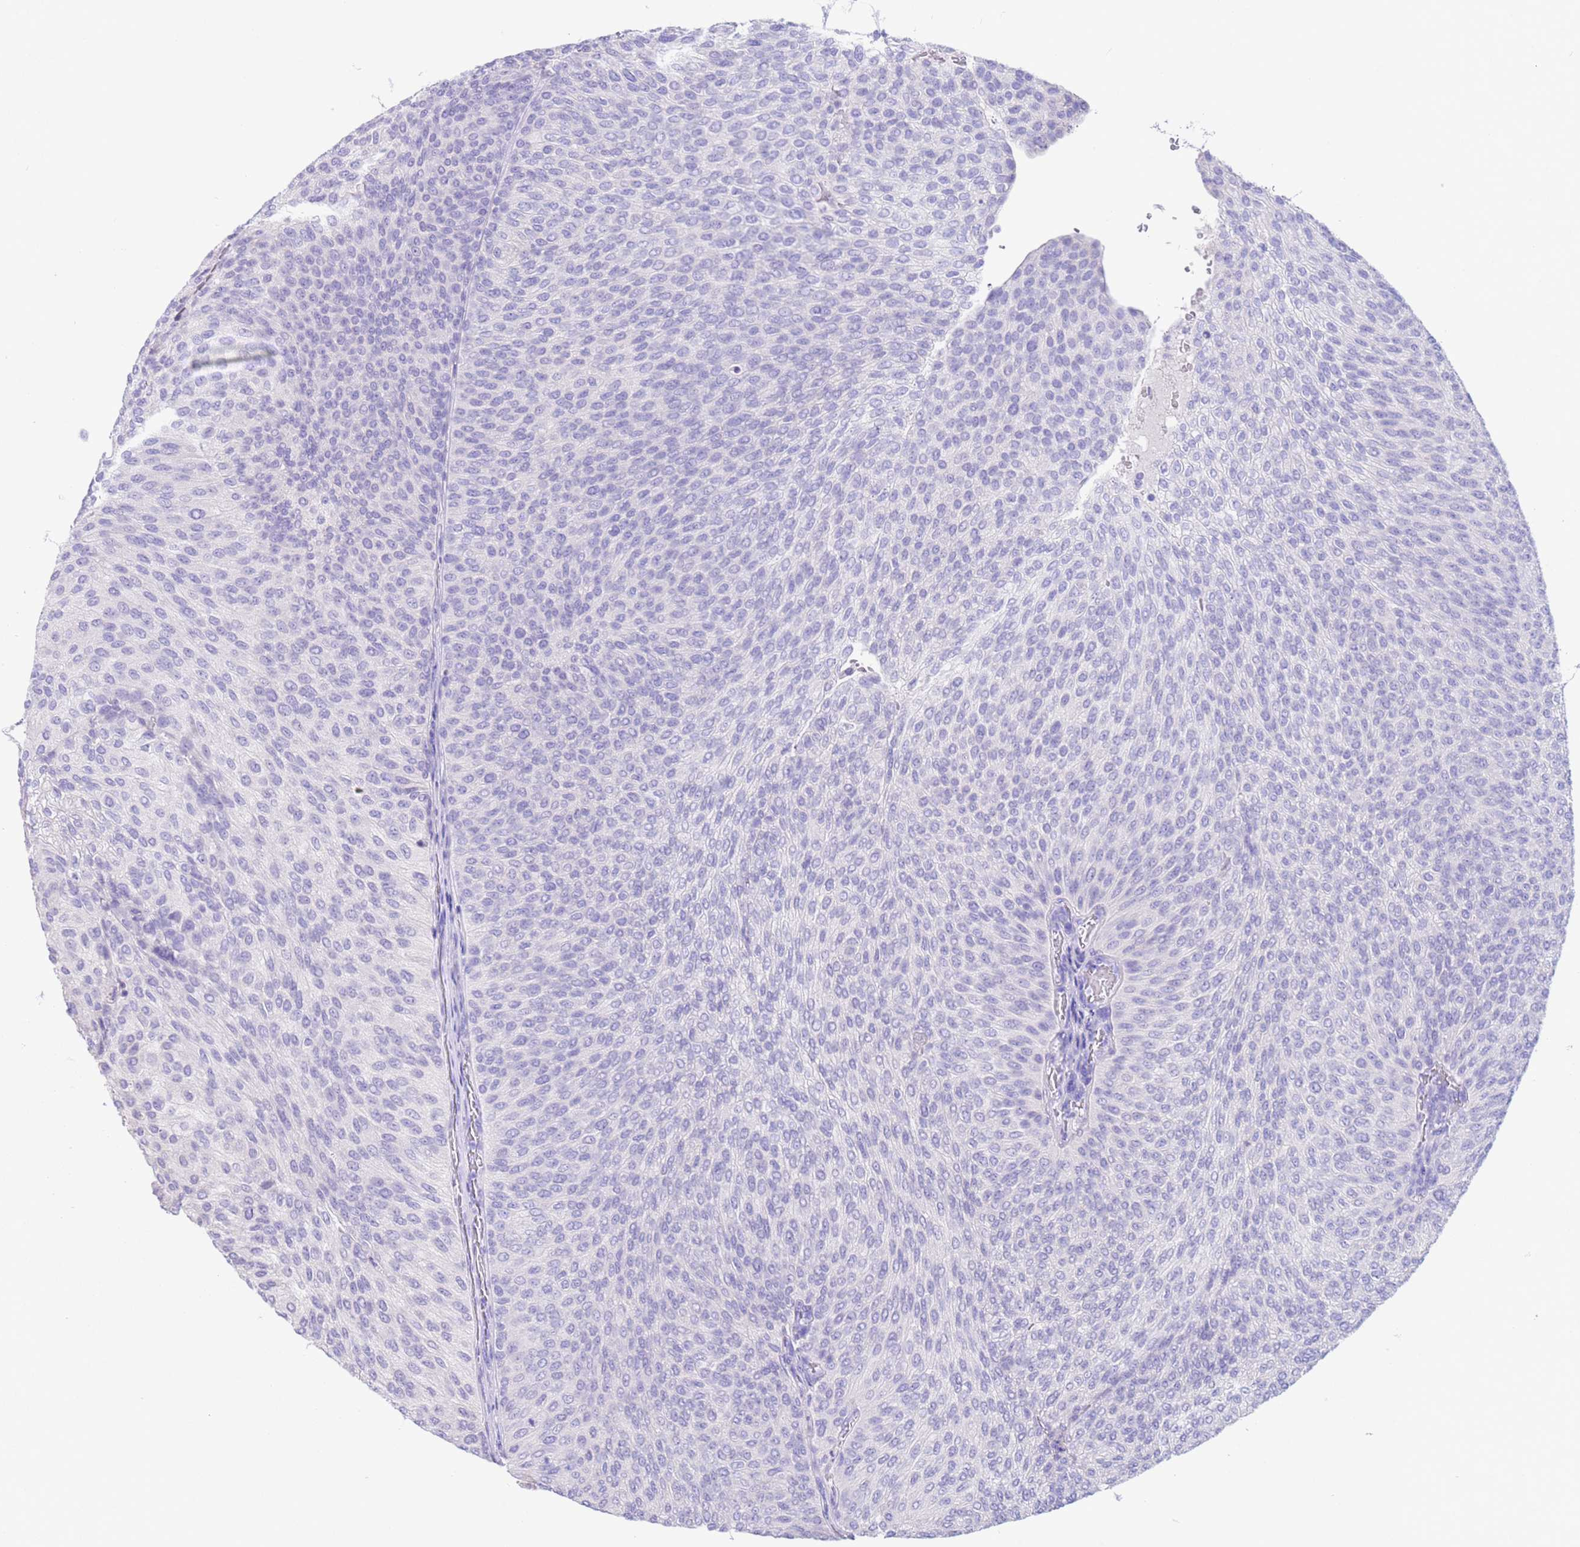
{"staining": {"intensity": "negative", "quantity": "none", "location": "none"}, "tissue": "urothelial cancer", "cell_type": "Tumor cells", "image_type": "cancer", "snomed": [{"axis": "morphology", "description": "Urothelial carcinoma, High grade"}, {"axis": "topography", "description": "Urinary bladder"}], "caption": "This is an immunohistochemistry micrograph of urothelial cancer. There is no positivity in tumor cells.", "gene": "CPB1", "patient": {"sex": "female", "age": 79}}